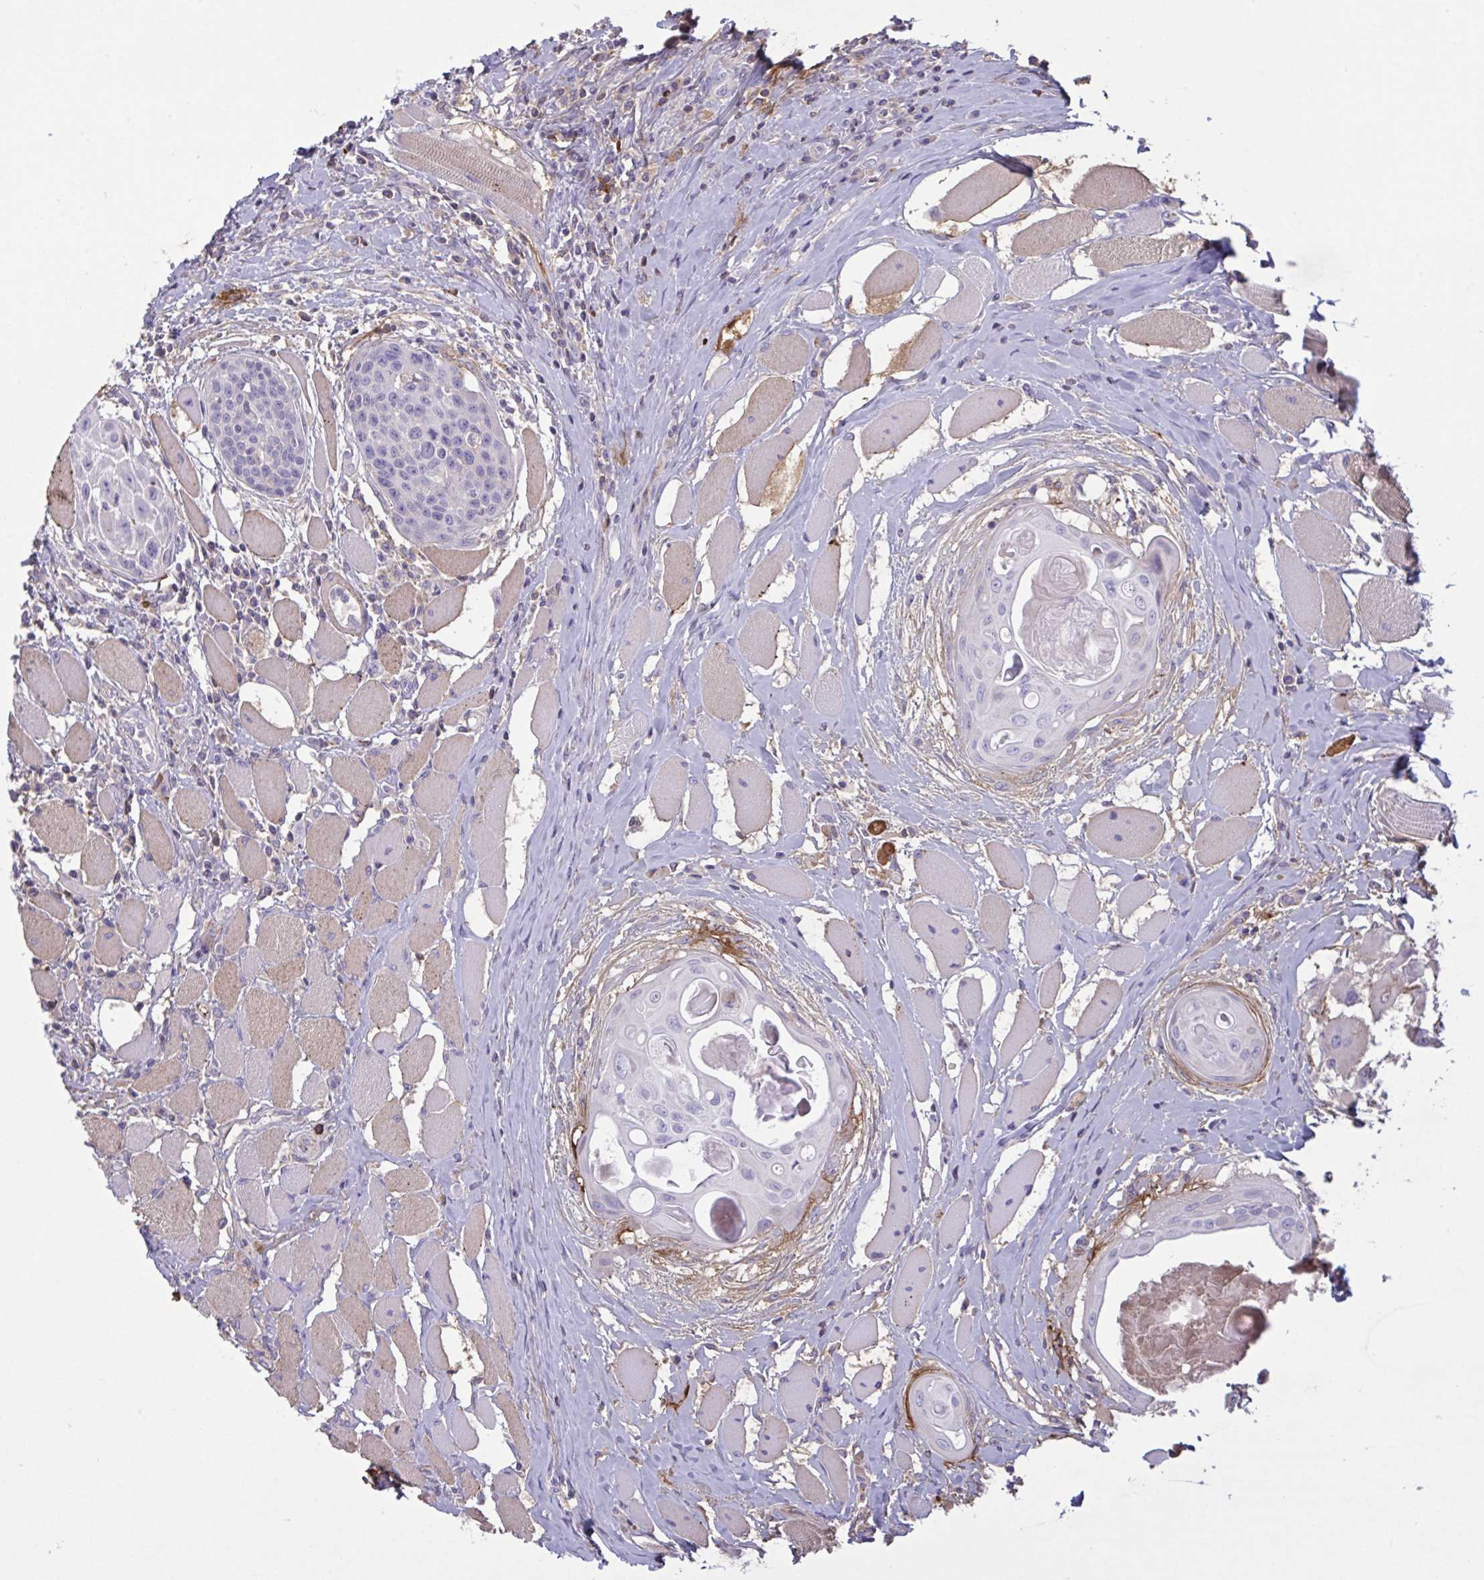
{"staining": {"intensity": "weak", "quantity": "<25%", "location": "cytoplasmic/membranous"}, "tissue": "head and neck cancer", "cell_type": "Tumor cells", "image_type": "cancer", "snomed": [{"axis": "morphology", "description": "Squamous cell carcinoma, NOS"}, {"axis": "topography", "description": "Head-Neck"}], "caption": "IHC micrograph of neoplastic tissue: human head and neck squamous cell carcinoma stained with DAB demonstrates no significant protein staining in tumor cells.", "gene": "IL1R1", "patient": {"sex": "female", "age": 73}}